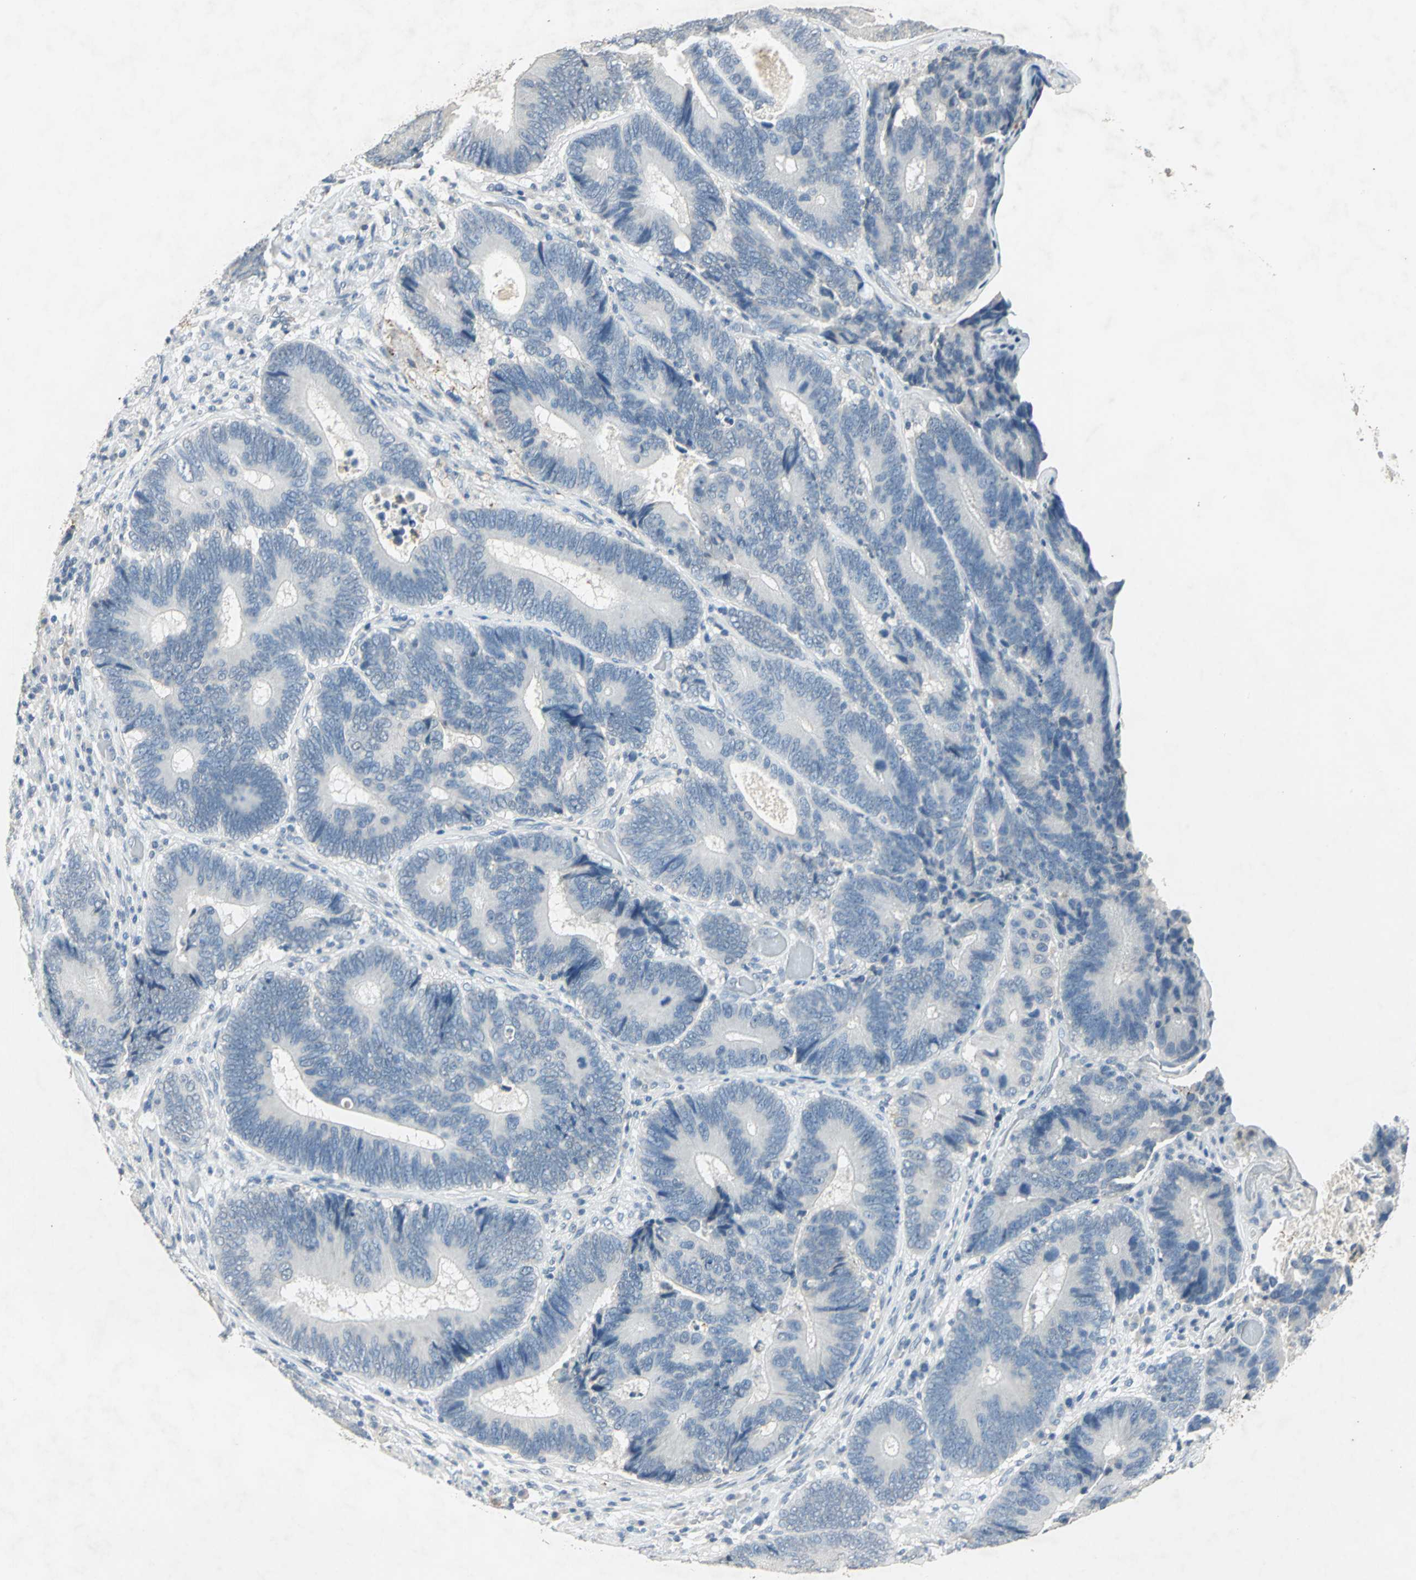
{"staining": {"intensity": "negative", "quantity": "none", "location": "none"}, "tissue": "colorectal cancer", "cell_type": "Tumor cells", "image_type": "cancer", "snomed": [{"axis": "morphology", "description": "Adenocarcinoma, NOS"}, {"axis": "topography", "description": "Colon"}], "caption": "Immunohistochemistry of adenocarcinoma (colorectal) exhibits no expression in tumor cells. The staining is performed using DAB (3,3'-diaminobenzidine) brown chromogen with nuclei counter-stained in using hematoxylin.", "gene": "CAMK2B", "patient": {"sex": "female", "age": 78}}